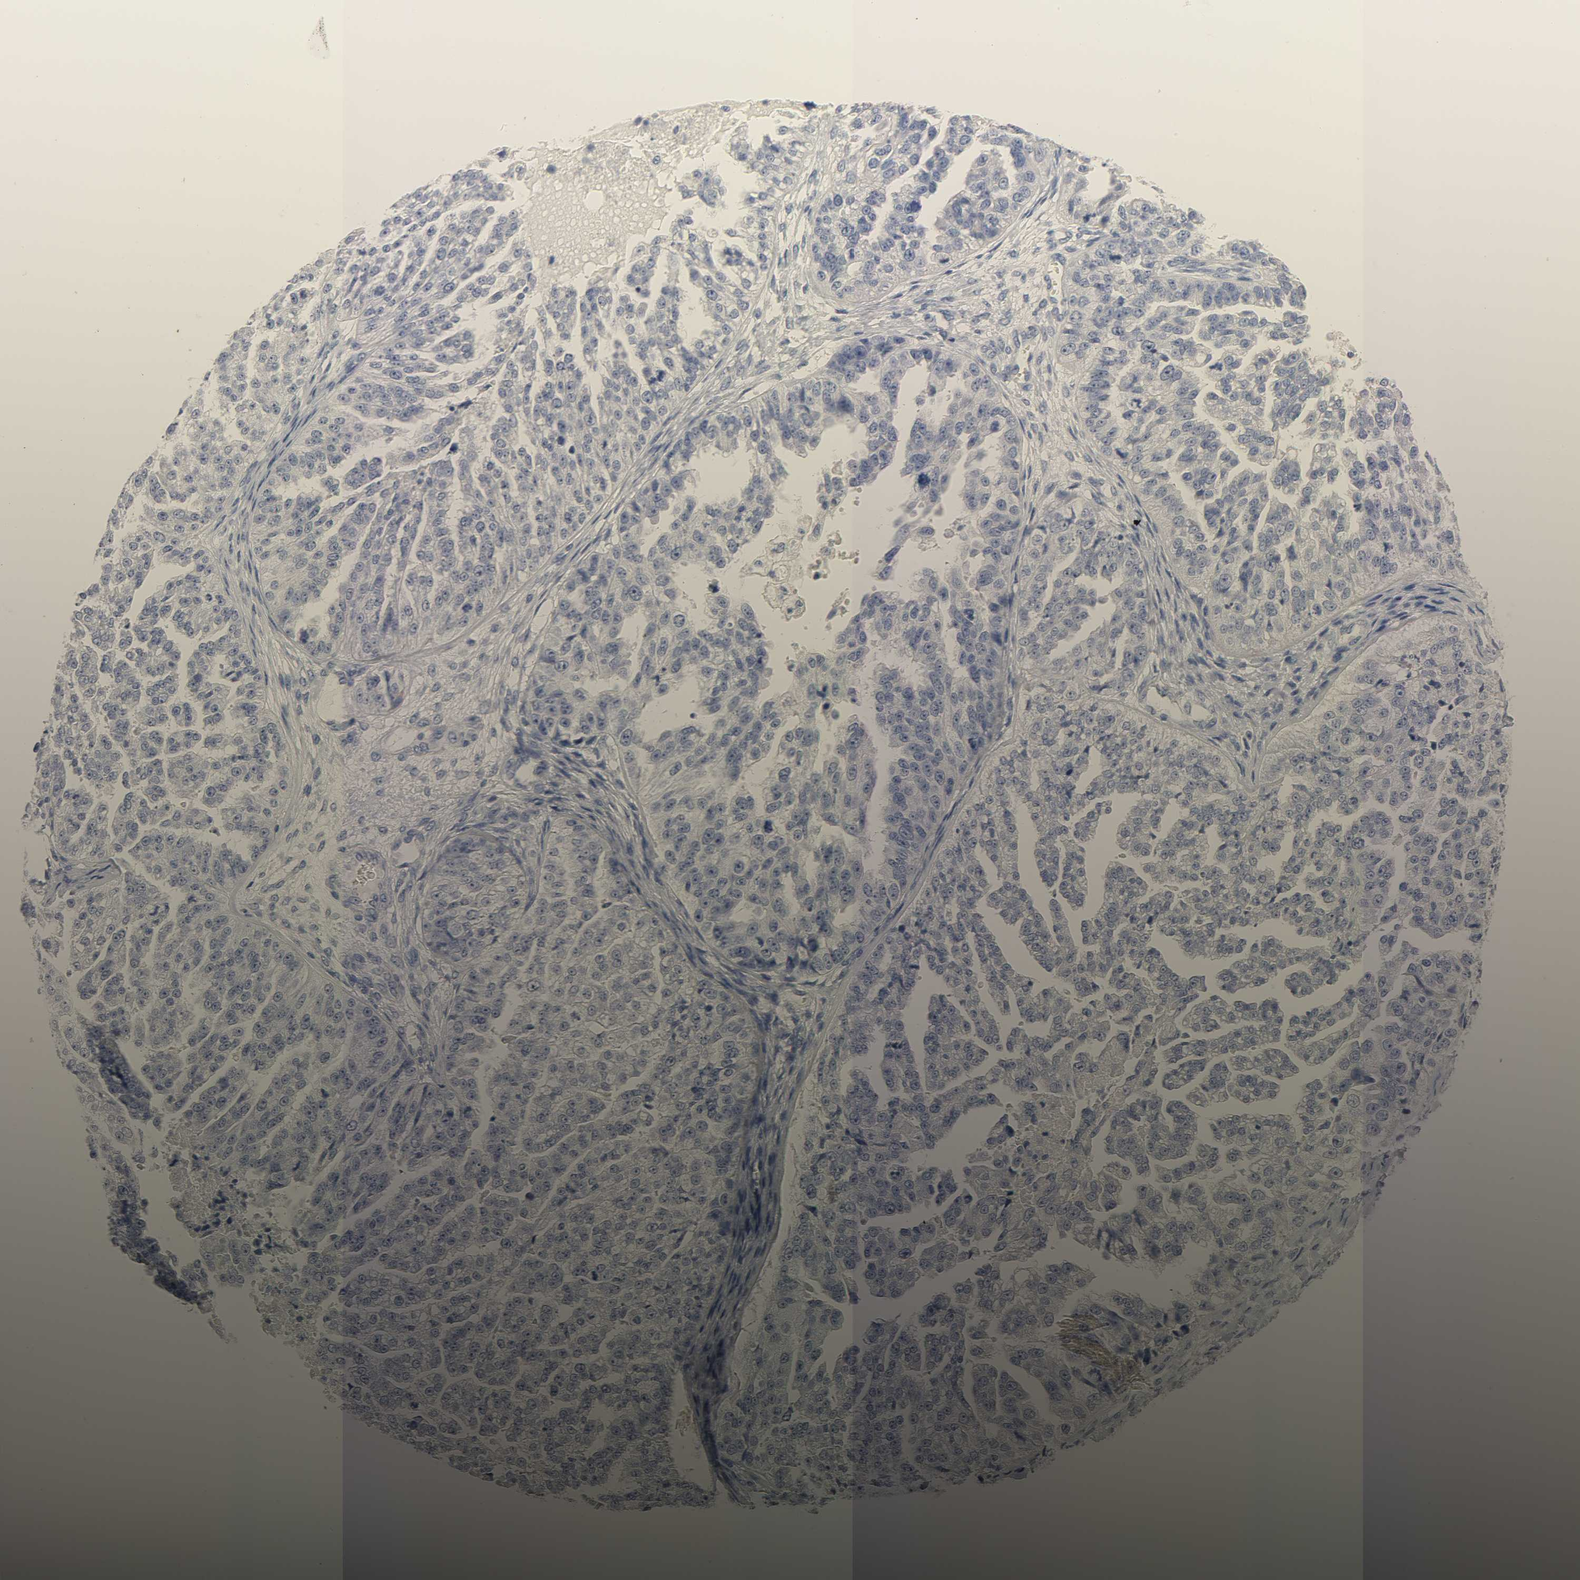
{"staining": {"intensity": "negative", "quantity": "none", "location": "none"}, "tissue": "ovarian cancer", "cell_type": "Tumor cells", "image_type": "cancer", "snomed": [{"axis": "morphology", "description": "Cystadenocarcinoma, serous, NOS"}, {"axis": "topography", "description": "Ovary"}], "caption": "Serous cystadenocarcinoma (ovarian) was stained to show a protein in brown. There is no significant expression in tumor cells.", "gene": "ACP3", "patient": {"sex": "female", "age": 58}}